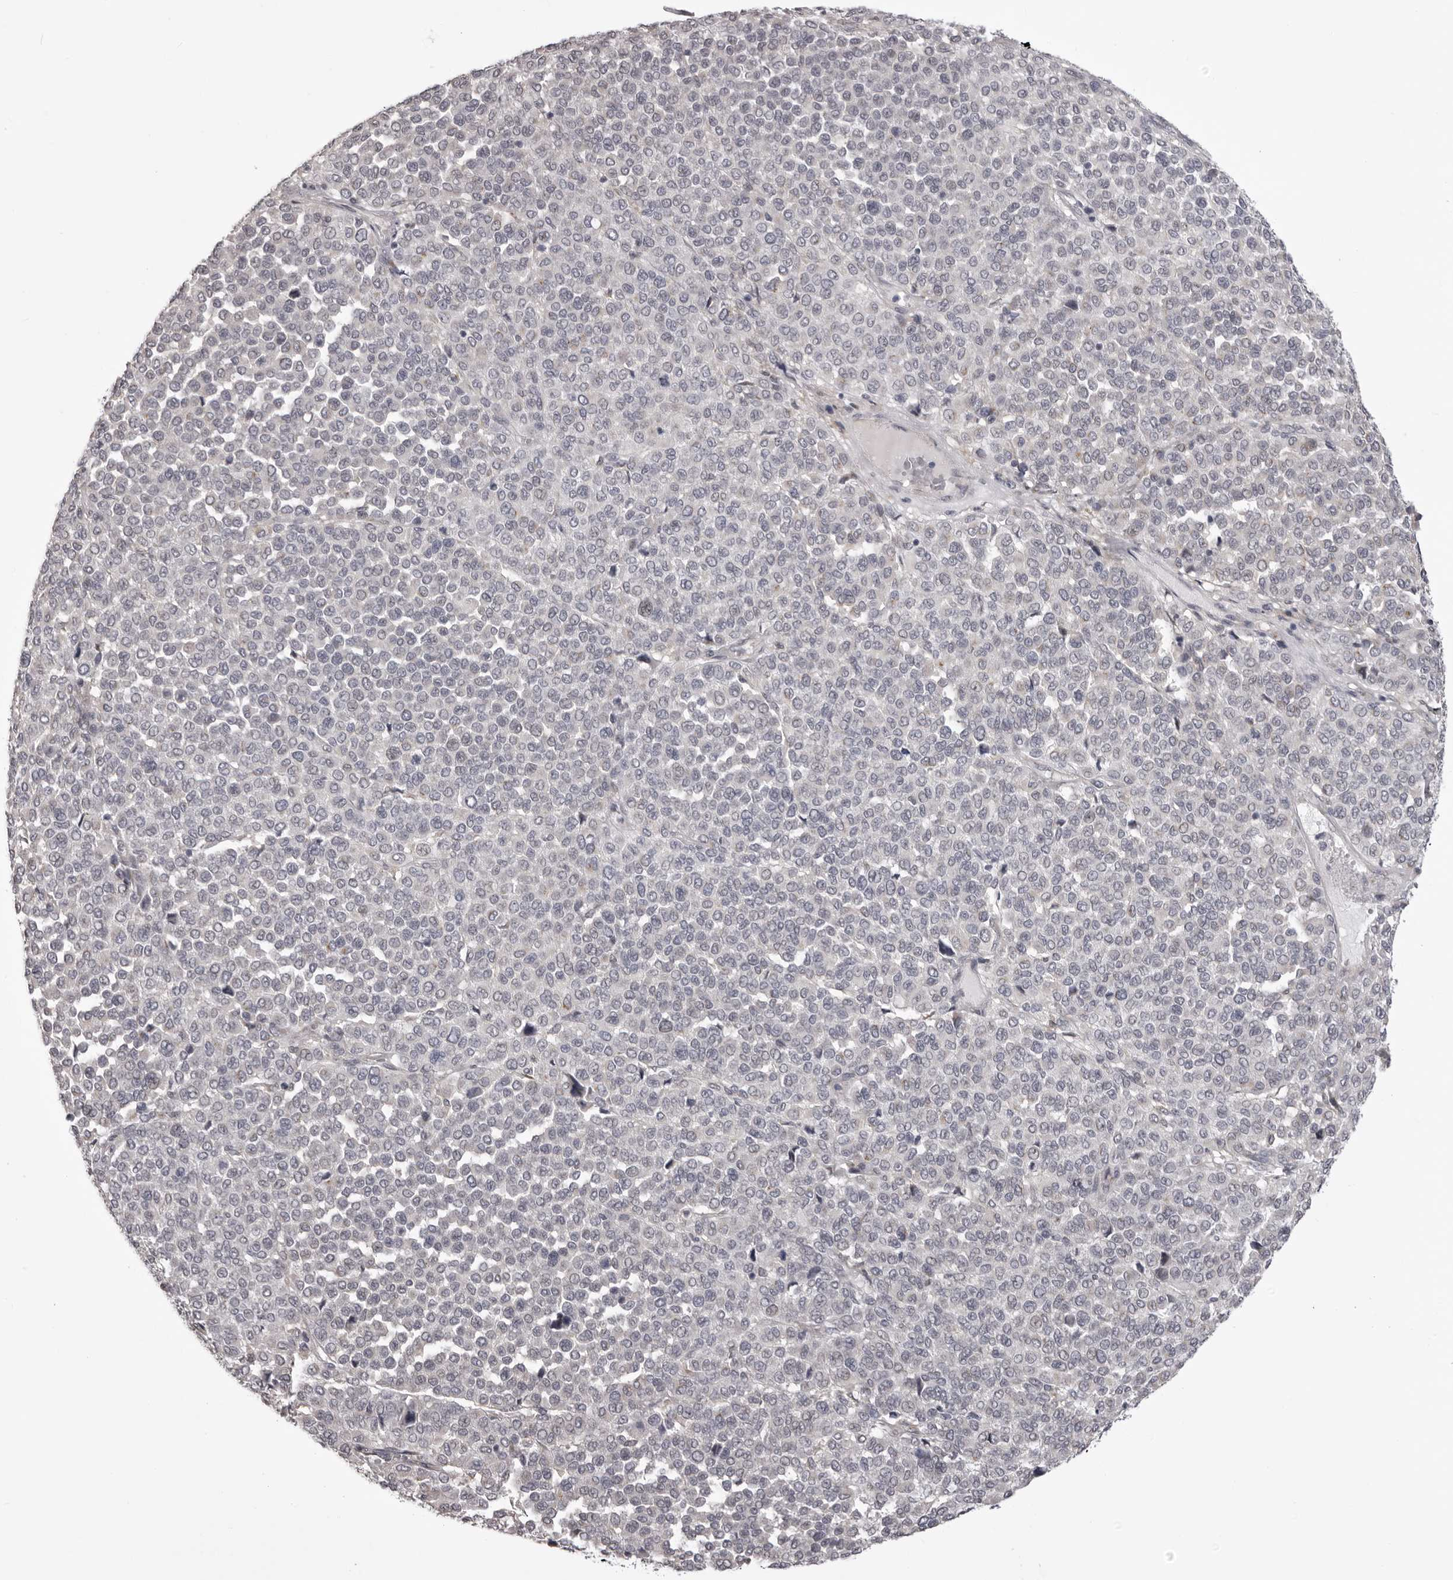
{"staining": {"intensity": "negative", "quantity": "none", "location": "none"}, "tissue": "melanoma", "cell_type": "Tumor cells", "image_type": "cancer", "snomed": [{"axis": "morphology", "description": "Malignant melanoma, Metastatic site"}, {"axis": "topography", "description": "Pancreas"}], "caption": "Photomicrograph shows no significant protein staining in tumor cells of melanoma.", "gene": "NCEH1", "patient": {"sex": "female", "age": 30}}